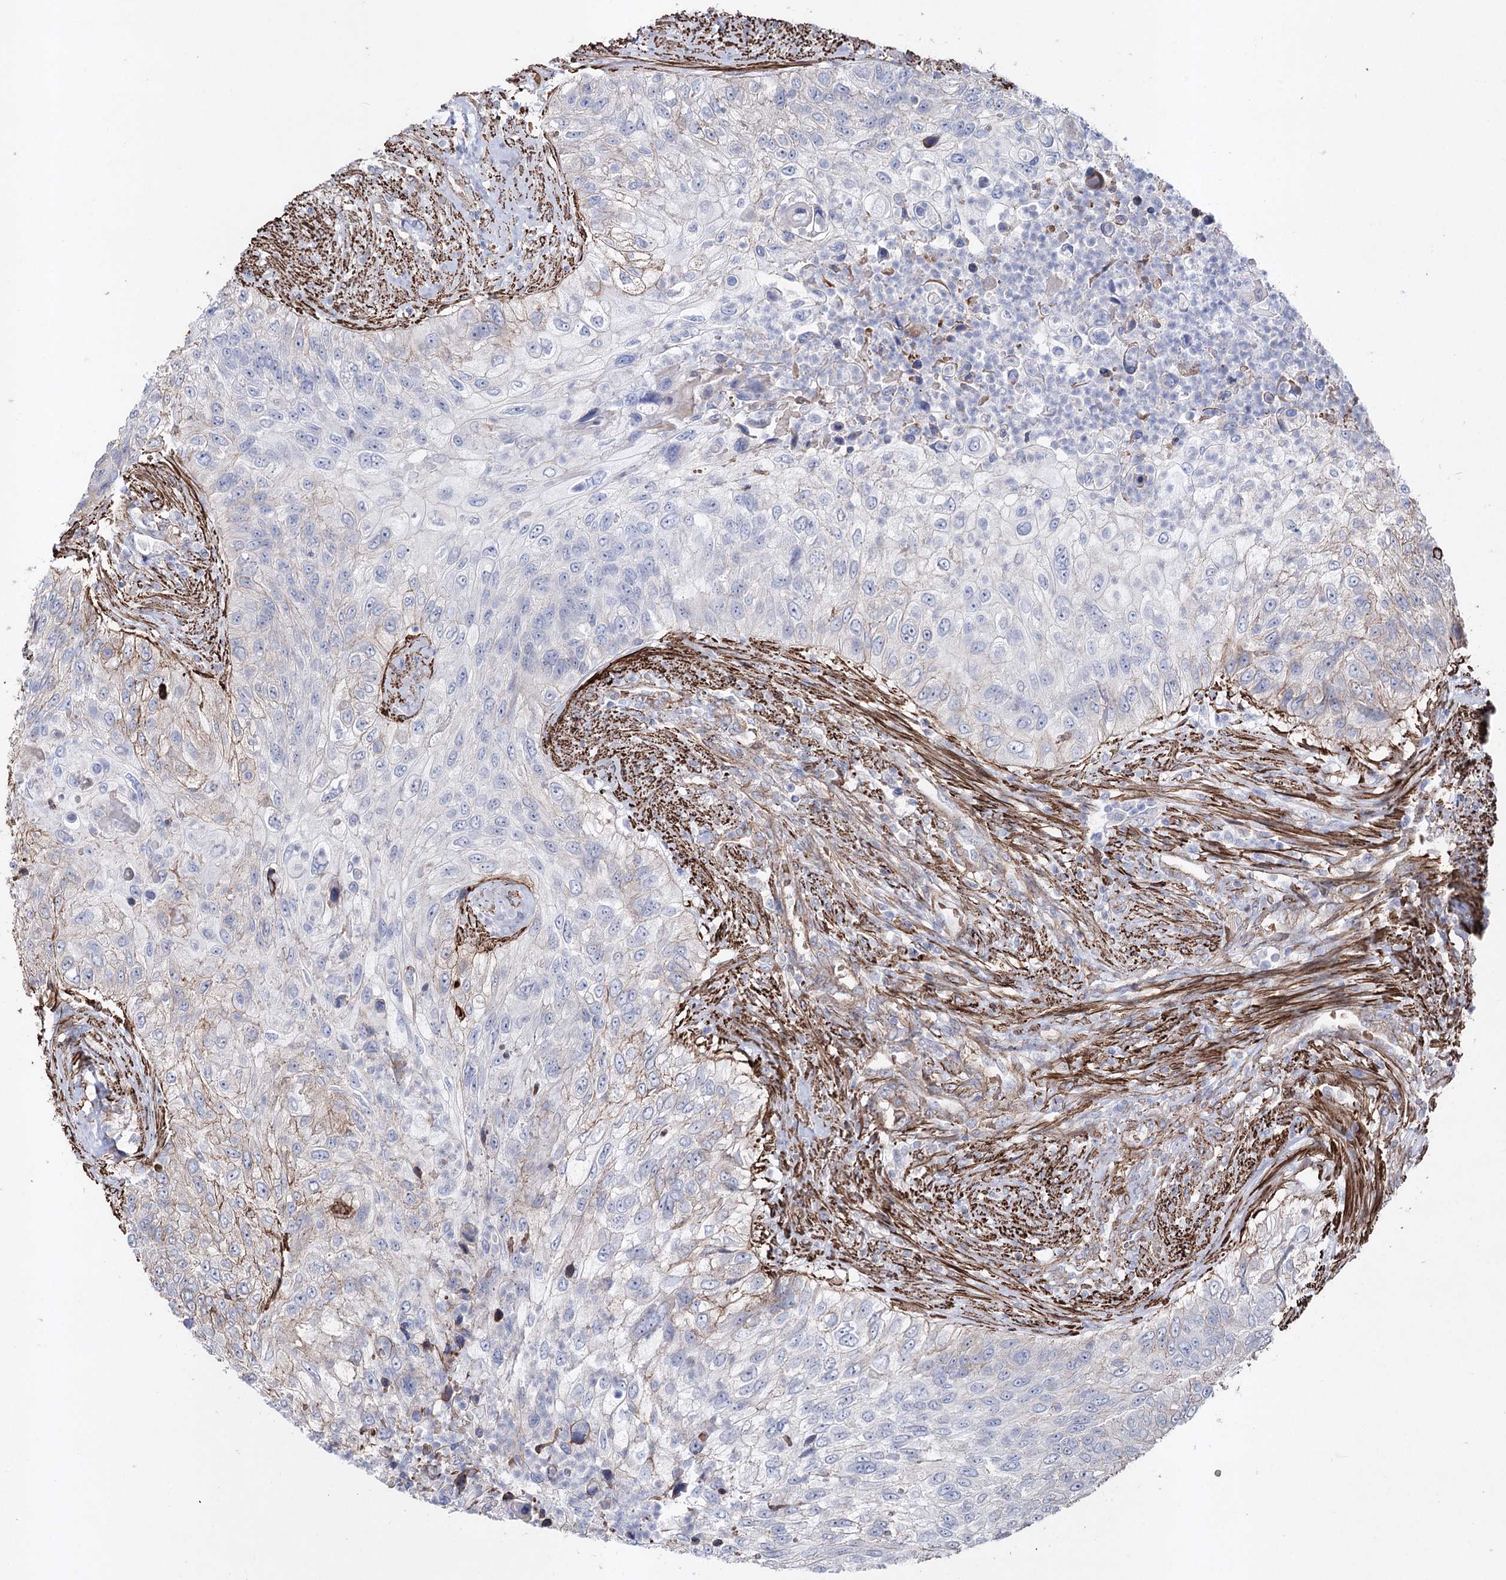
{"staining": {"intensity": "weak", "quantity": "<25%", "location": "cytoplasmic/membranous"}, "tissue": "urothelial cancer", "cell_type": "Tumor cells", "image_type": "cancer", "snomed": [{"axis": "morphology", "description": "Urothelial carcinoma, High grade"}, {"axis": "topography", "description": "Urinary bladder"}], "caption": "This is a image of IHC staining of urothelial cancer, which shows no staining in tumor cells.", "gene": "ARHGAP20", "patient": {"sex": "female", "age": 60}}